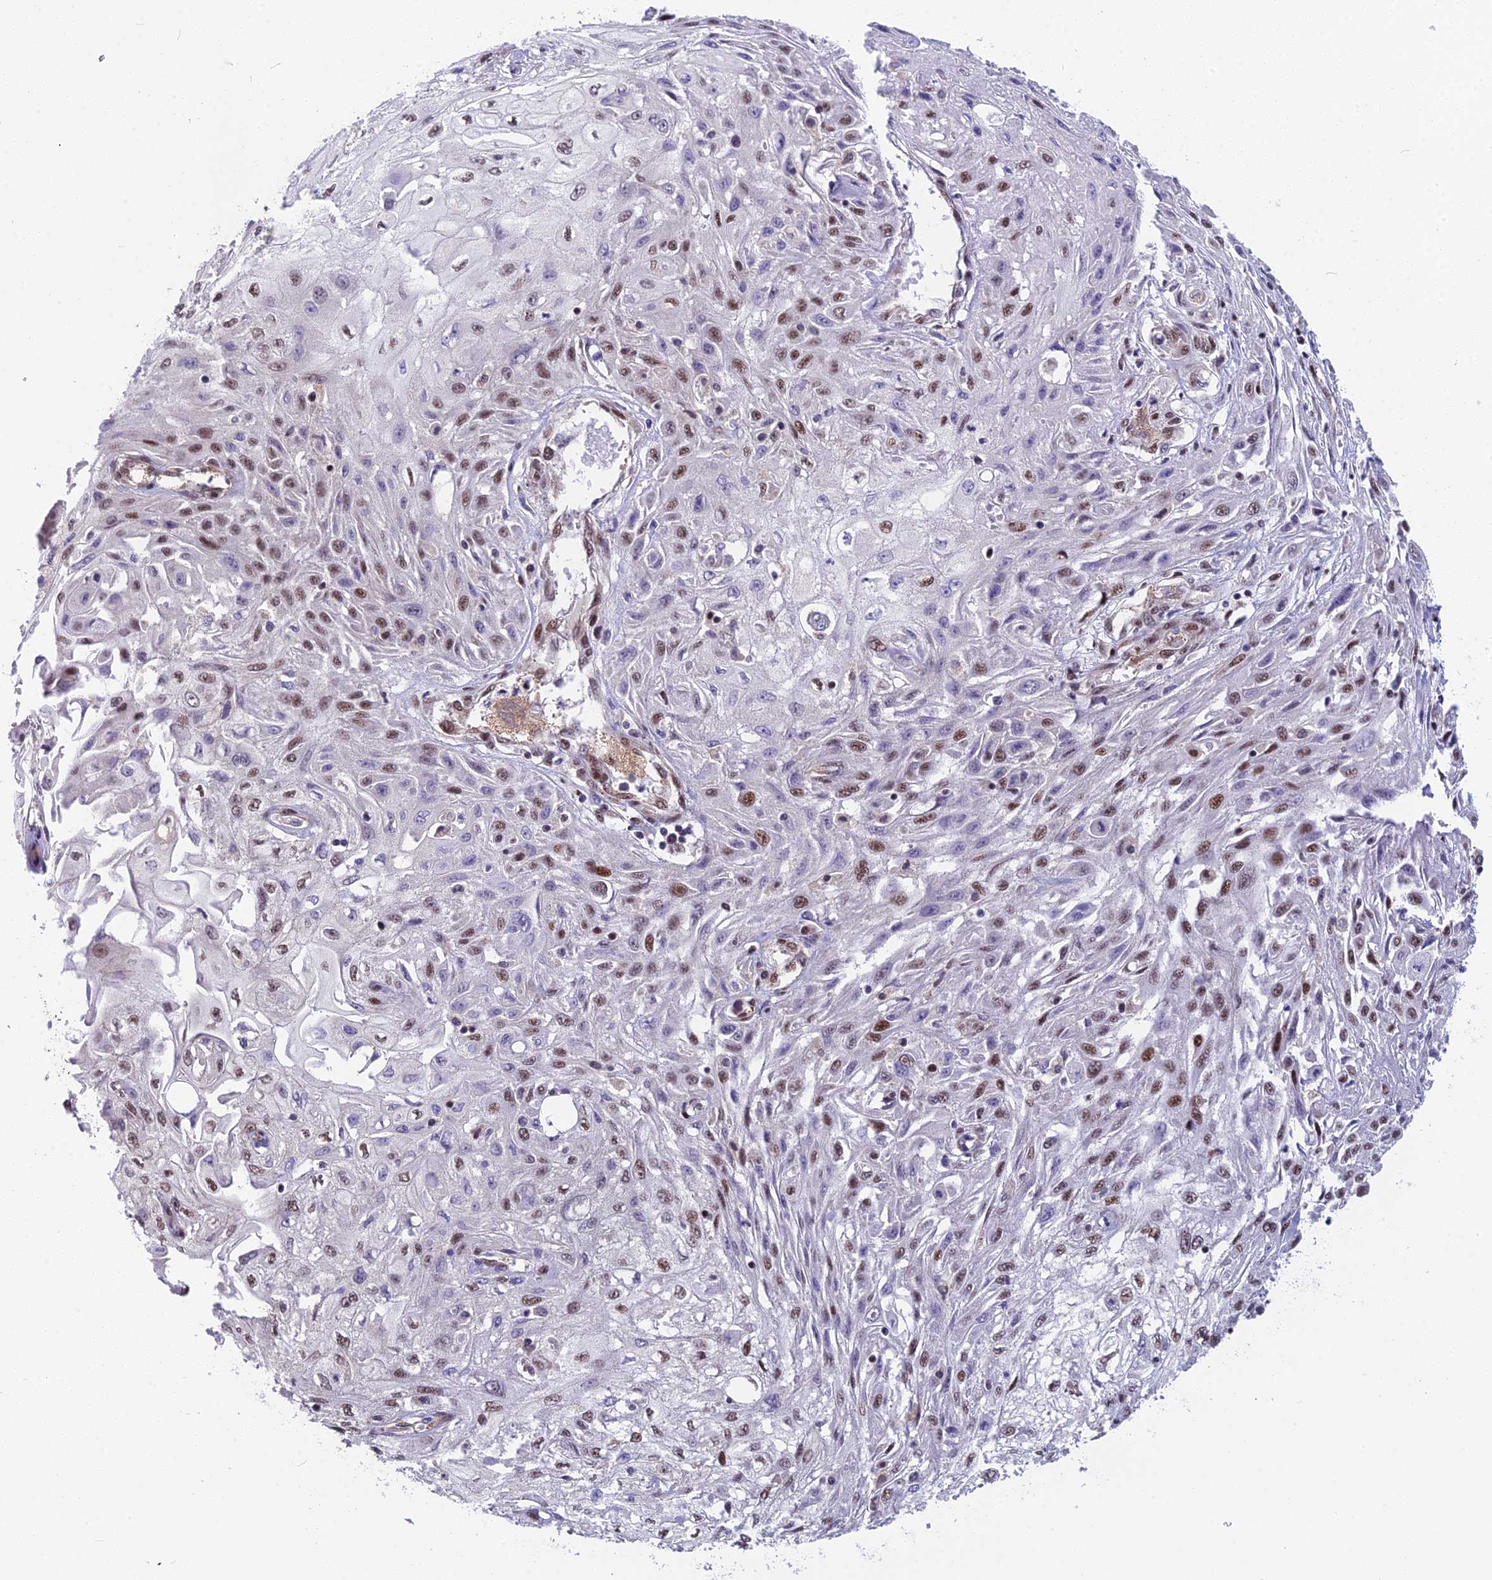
{"staining": {"intensity": "moderate", "quantity": "25%-75%", "location": "nuclear"}, "tissue": "skin cancer", "cell_type": "Tumor cells", "image_type": "cancer", "snomed": [{"axis": "morphology", "description": "Squamous cell carcinoma, NOS"}, {"axis": "morphology", "description": "Squamous cell carcinoma, metastatic, NOS"}, {"axis": "topography", "description": "Skin"}, {"axis": "topography", "description": "Lymph node"}], "caption": "A brown stain shows moderate nuclear expression of a protein in human skin cancer tumor cells. Immunohistochemistry stains the protein in brown and the nuclei are stained blue.", "gene": "CMC1", "patient": {"sex": "male", "age": 75}}